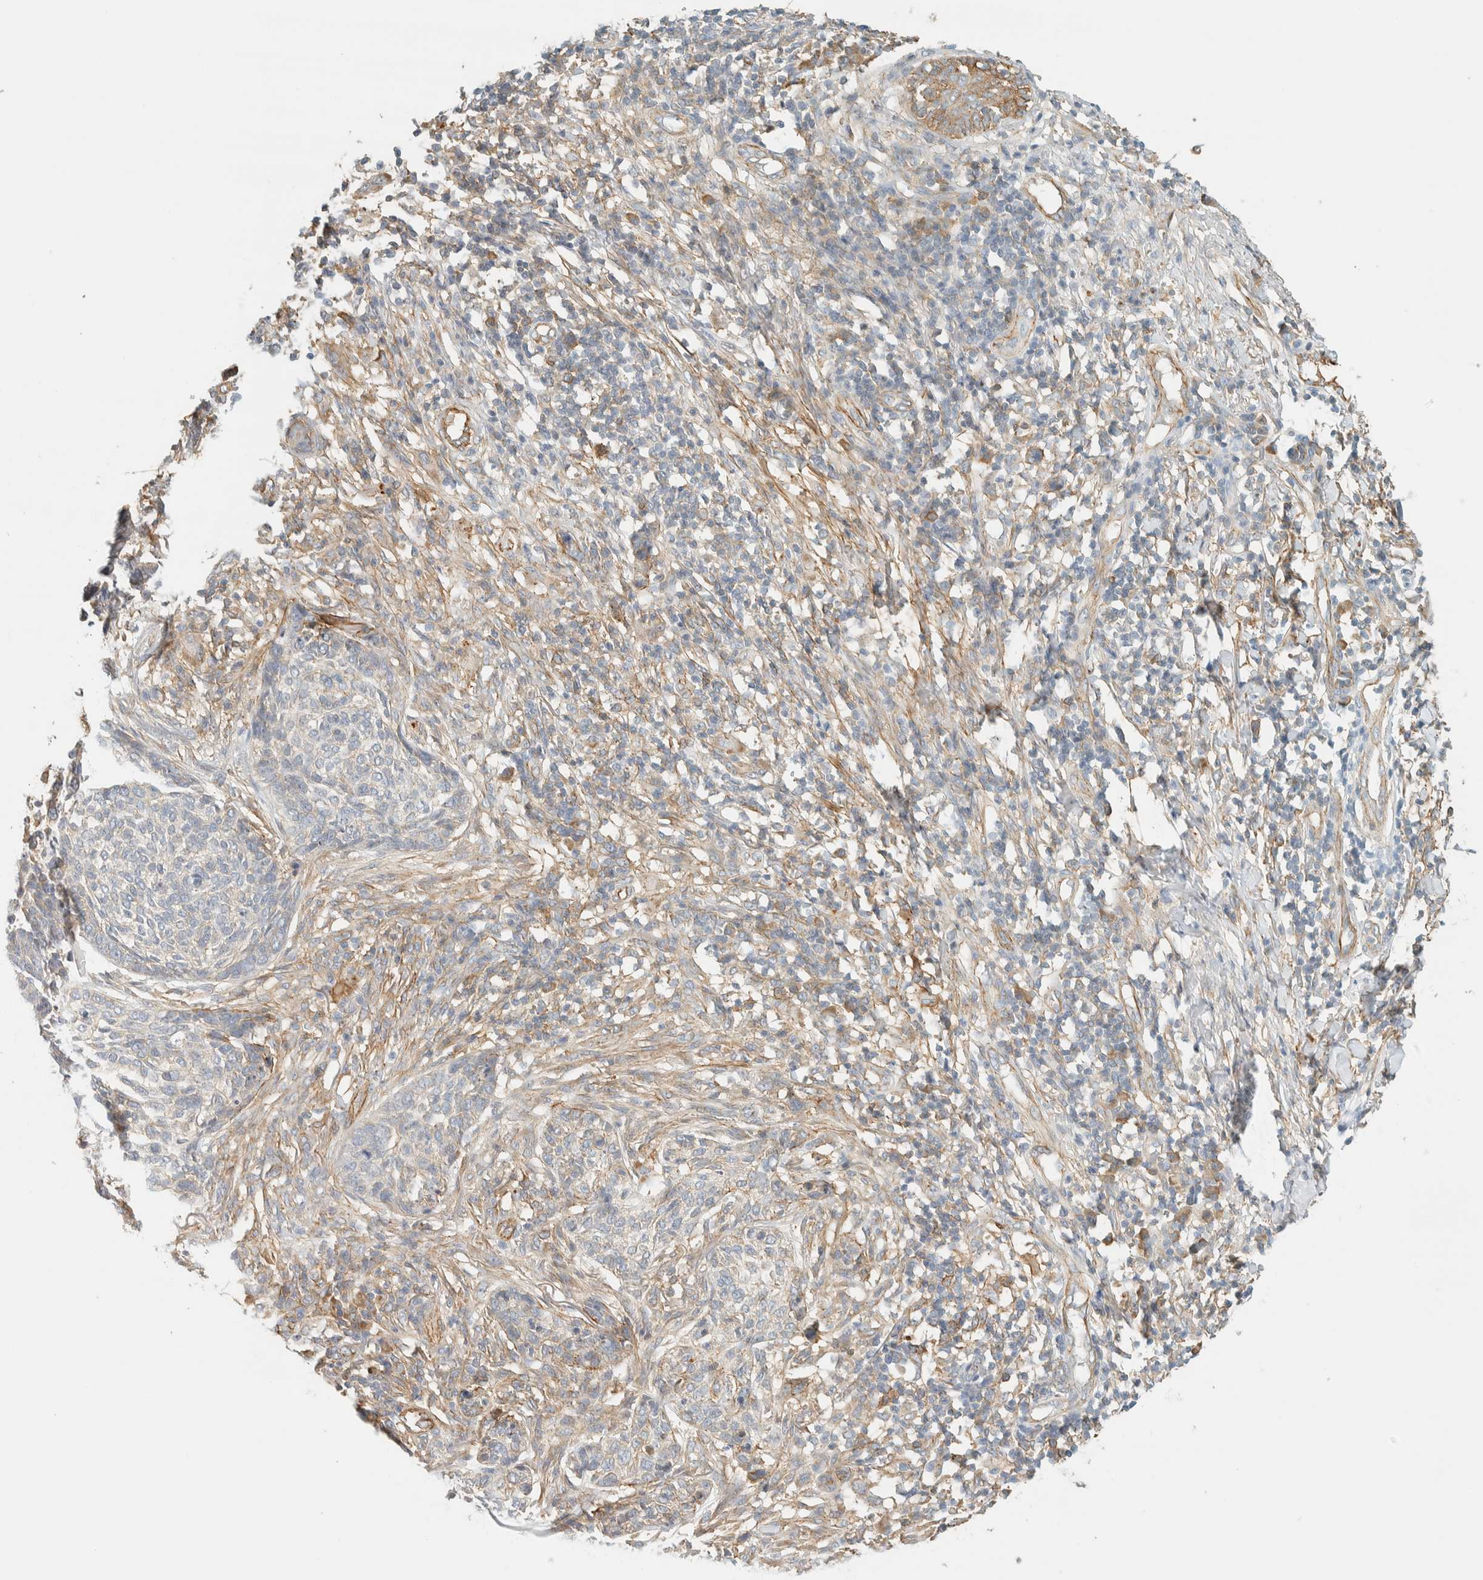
{"staining": {"intensity": "weak", "quantity": "<25%", "location": "cytoplasmic/membranous"}, "tissue": "skin cancer", "cell_type": "Tumor cells", "image_type": "cancer", "snomed": [{"axis": "morphology", "description": "Basal cell carcinoma"}, {"axis": "topography", "description": "Skin"}], "caption": "The histopathology image shows no staining of tumor cells in skin basal cell carcinoma.", "gene": "LIMA1", "patient": {"sex": "female", "age": 64}}